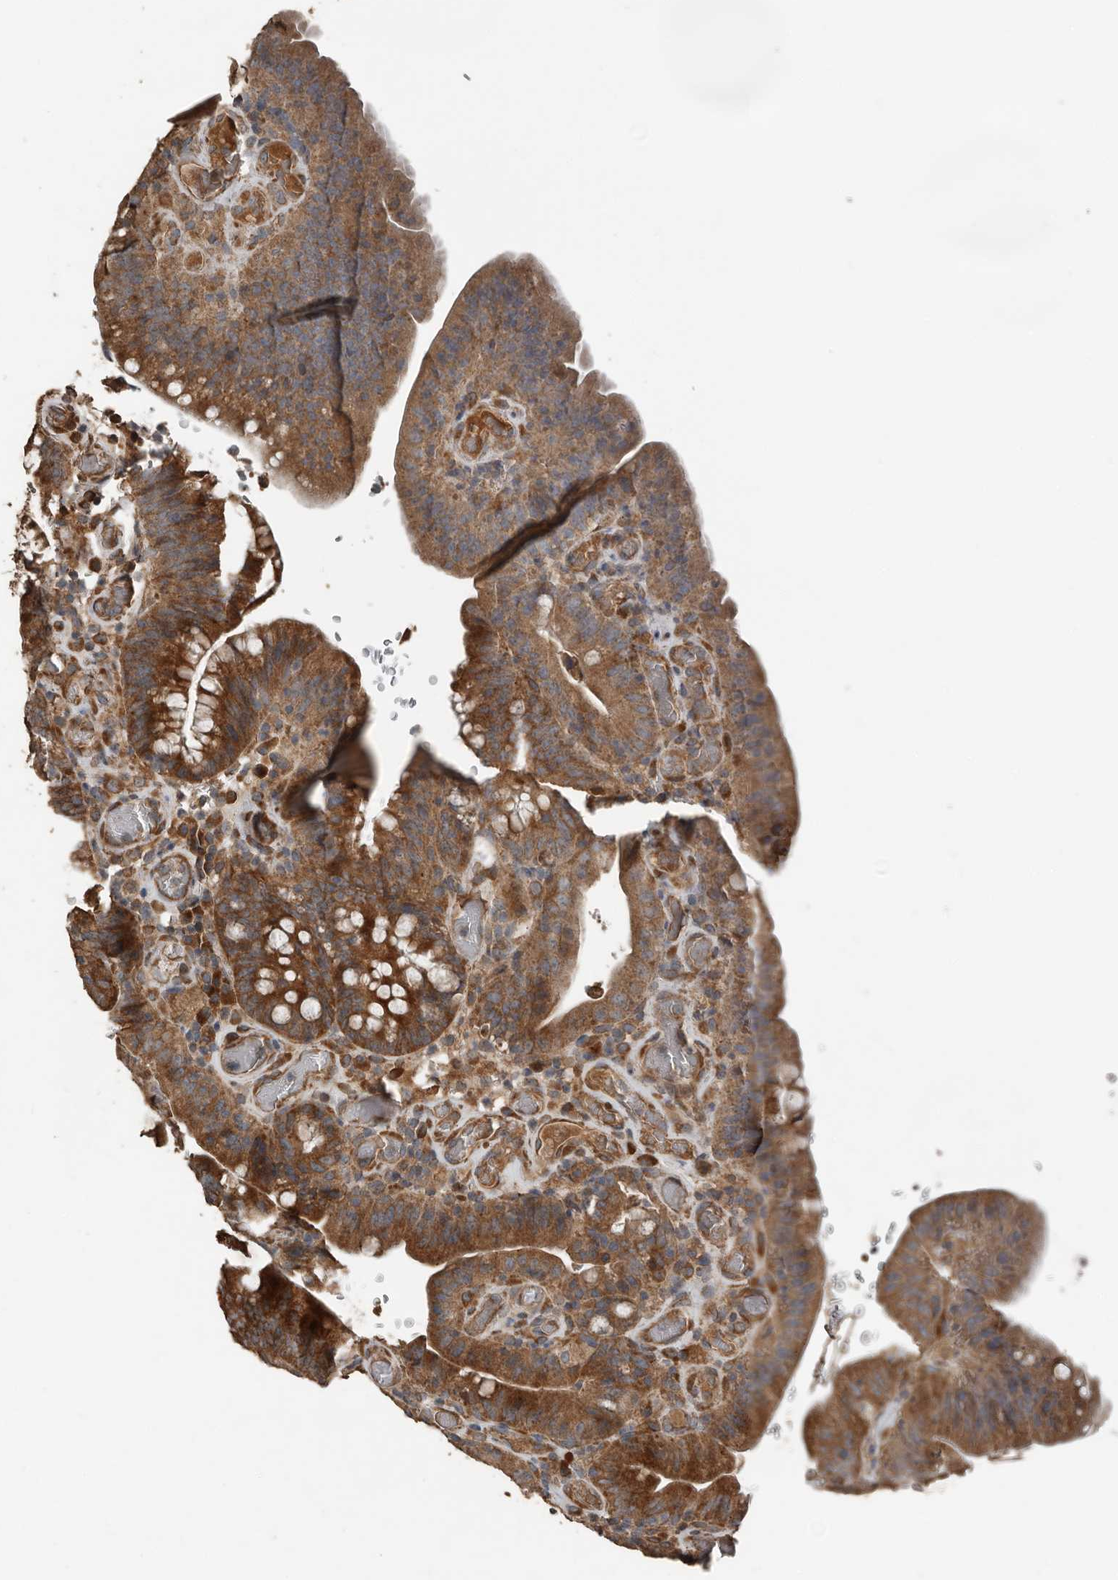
{"staining": {"intensity": "strong", "quantity": ">75%", "location": "cytoplasmic/membranous"}, "tissue": "colorectal cancer", "cell_type": "Tumor cells", "image_type": "cancer", "snomed": [{"axis": "morphology", "description": "Normal tissue, NOS"}, {"axis": "topography", "description": "Colon"}], "caption": "Brown immunohistochemical staining in colorectal cancer exhibits strong cytoplasmic/membranous expression in approximately >75% of tumor cells.", "gene": "RNF207", "patient": {"sex": "female", "age": 82}}